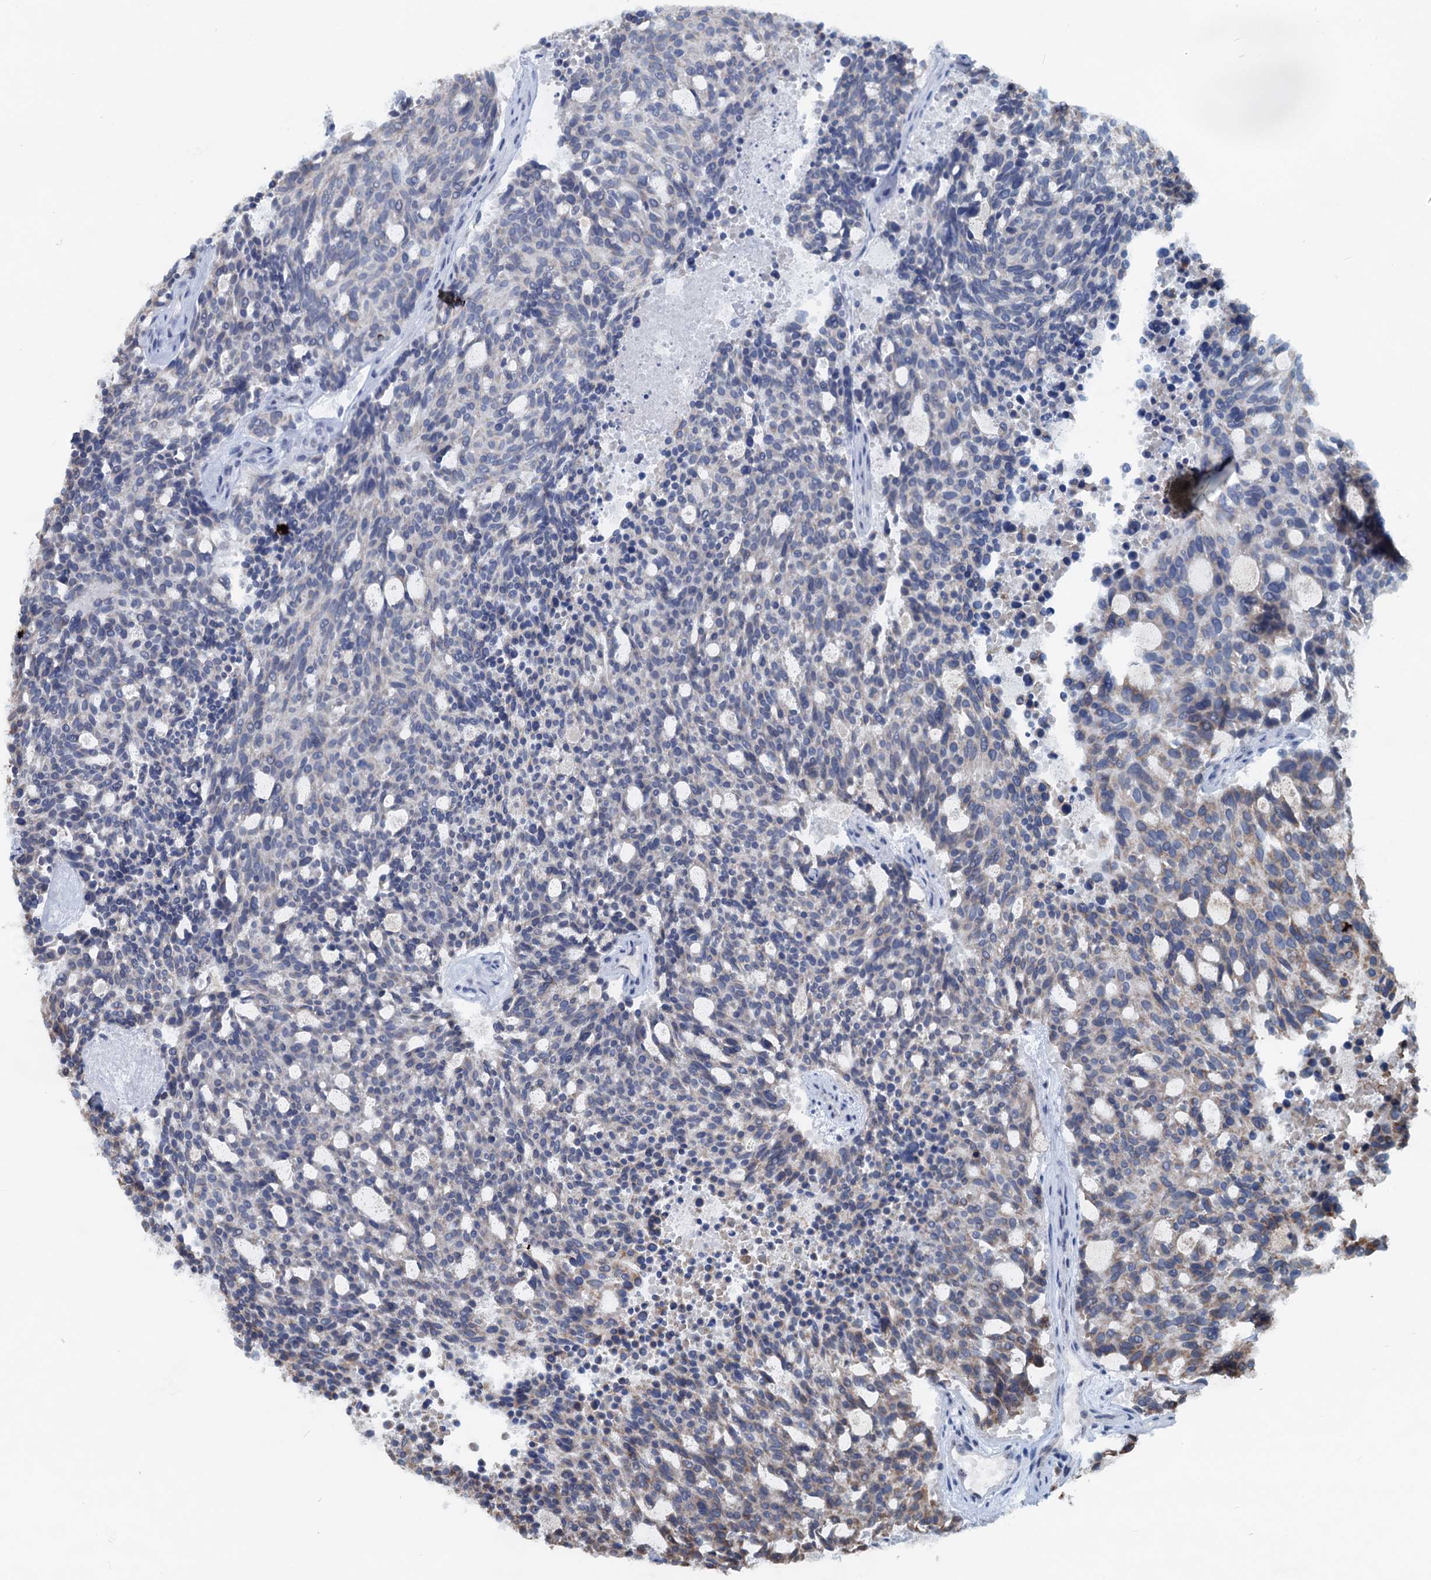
{"staining": {"intensity": "weak", "quantity": "<25%", "location": "cytoplasmic/membranous"}, "tissue": "carcinoid", "cell_type": "Tumor cells", "image_type": "cancer", "snomed": [{"axis": "morphology", "description": "Carcinoid, malignant, NOS"}, {"axis": "topography", "description": "Pancreas"}], "caption": "Carcinoid was stained to show a protein in brown. There is no significant positivity in tumor cells.", "gene": "RITA1", "patient": {"sex": "female", "age": 54}}